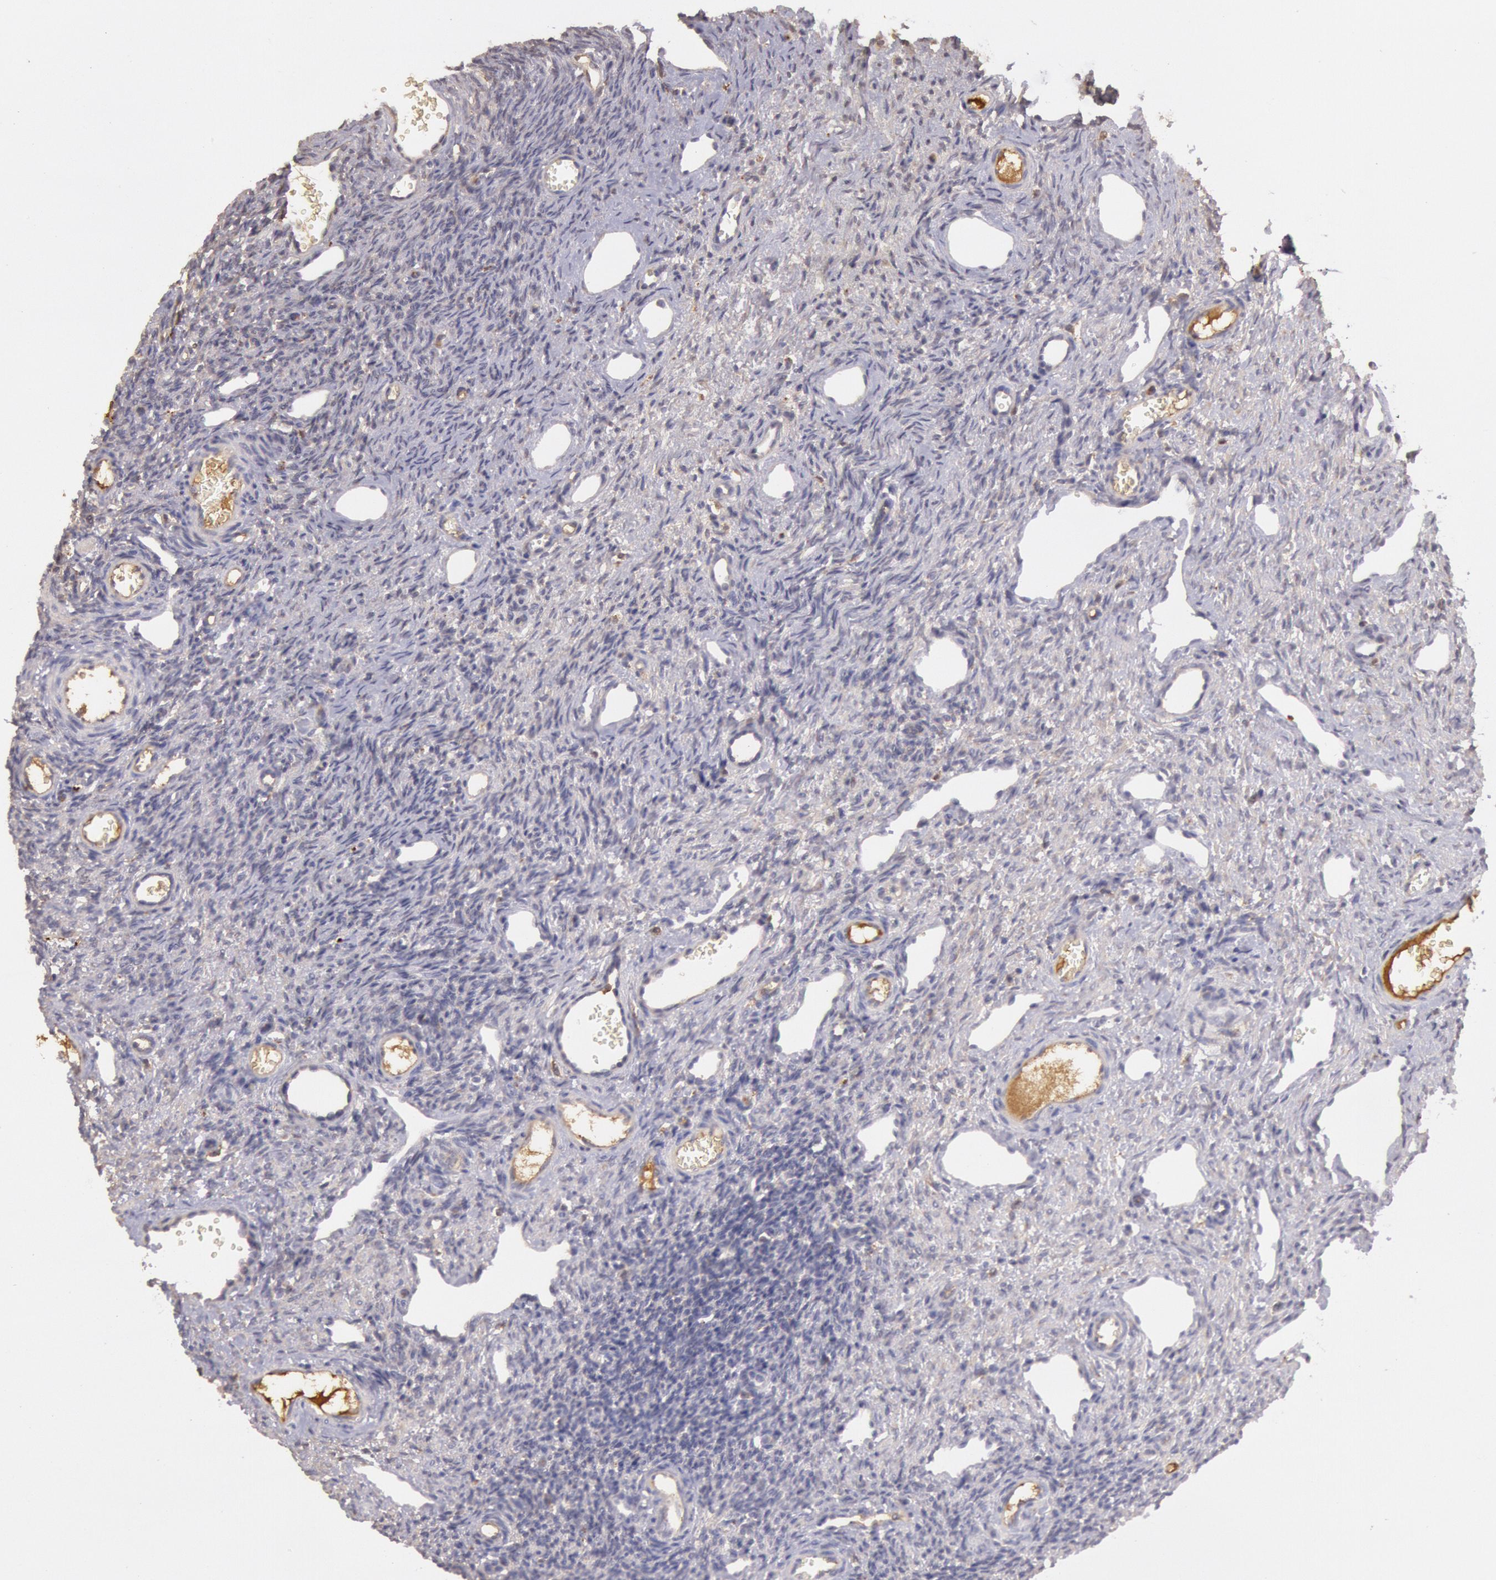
{"staining": {"intensity": "negative", "quantity": "none", "location": "none"}, "tissue": "ovary", "cell_type": "Ovarian stroma cells", "image_type": "normal", "snomed": [{"axis": "morphology", "description": "Normal tissue, NOS"}, {"axis": "topography", "description": "Ovary"}], "caption": "Immunohistochemistry photomicrograph of normal ovary: human ovary stained with DAB reveals no significant protein positivity in ovarian stroma cells. The staining was performed using DAB (3,3'-diaminobenzidine) to visualize the protein expression in brown, while the nuclei were stained in blue with hematoxylin (Magnification: 20x).", "gene": "C1R", "patient": {"sex": "female", "age": 33}}